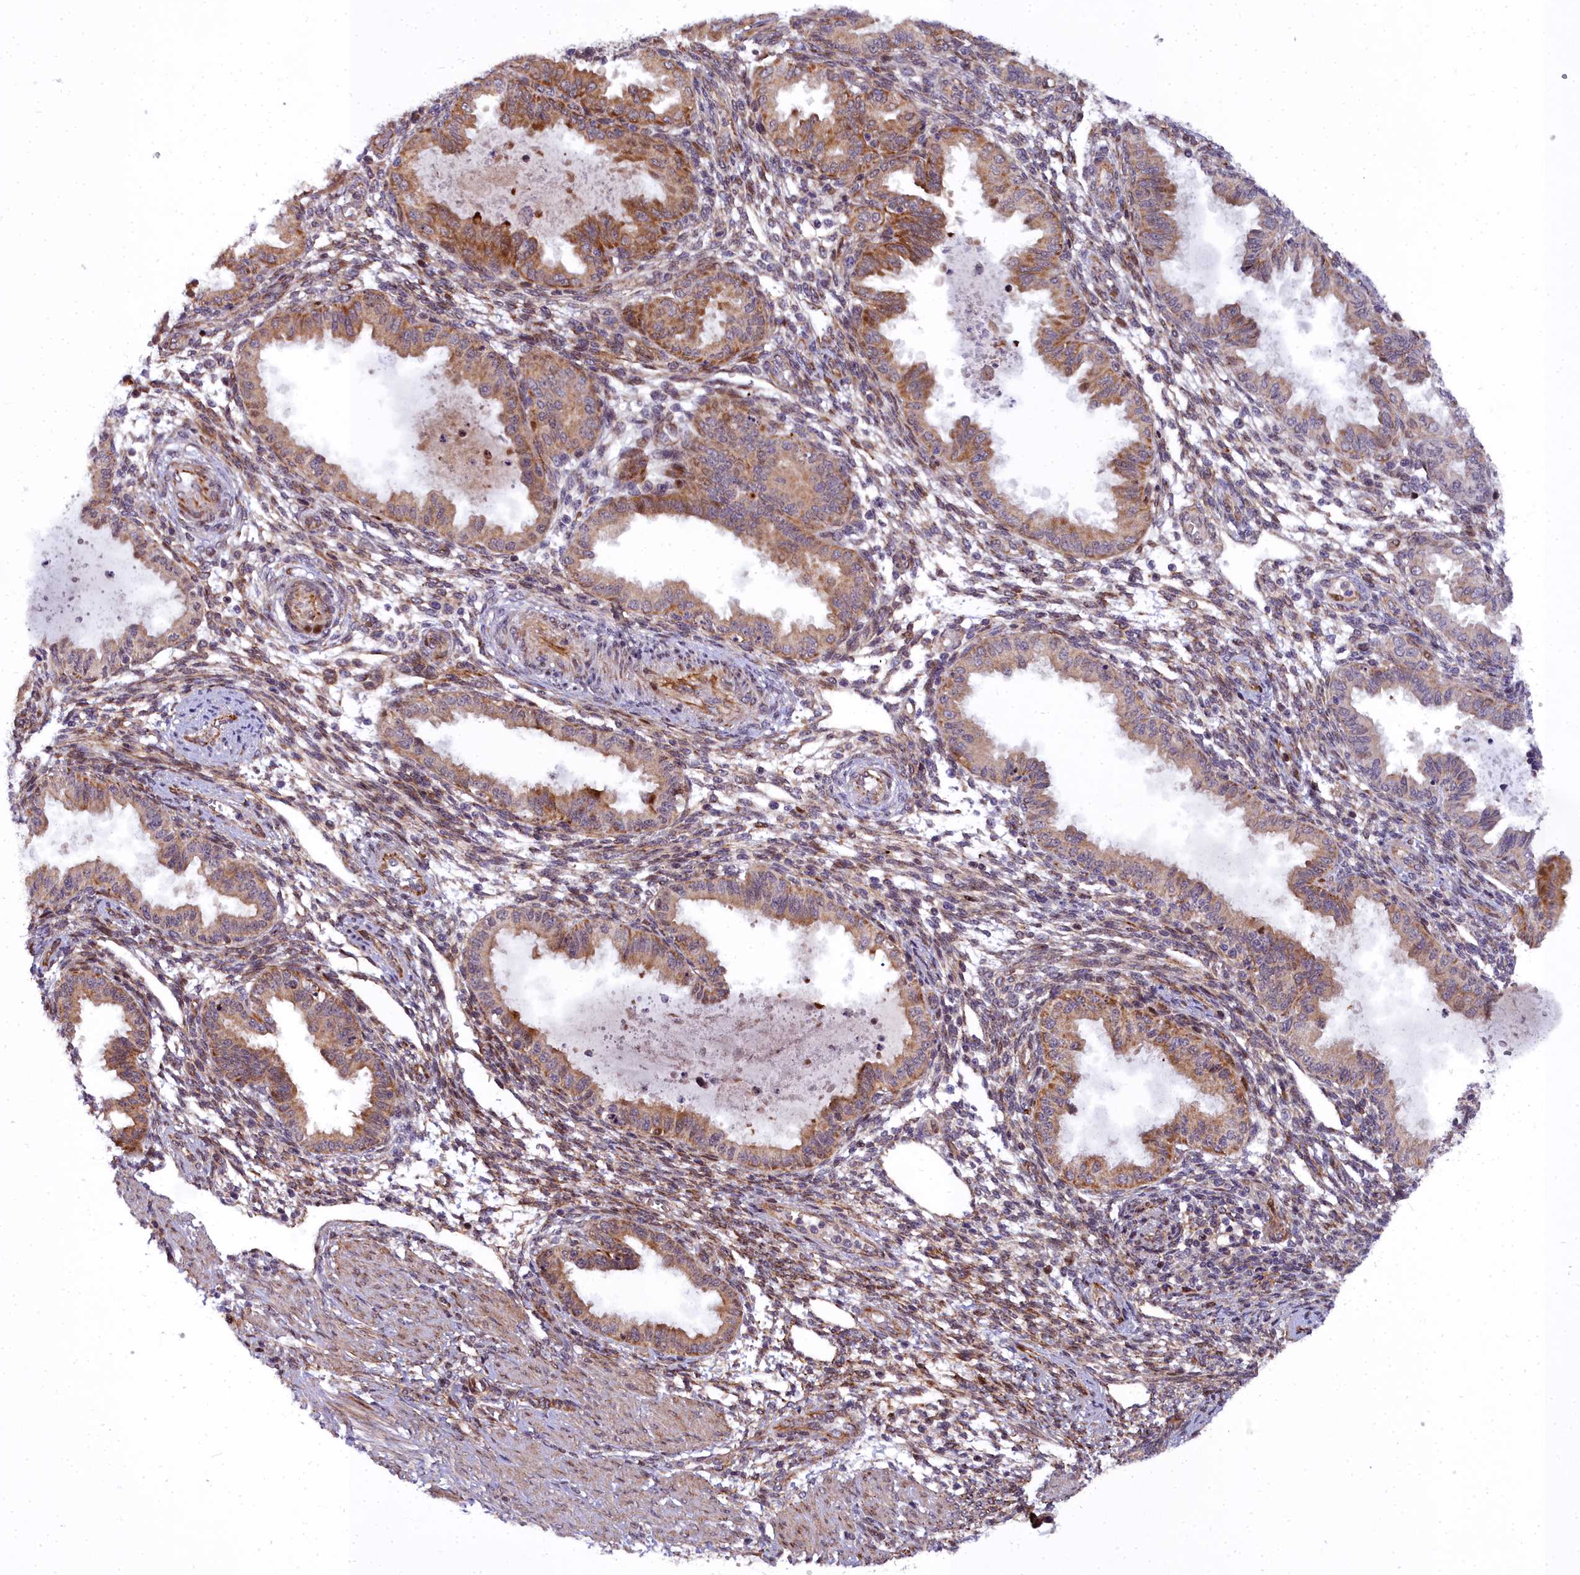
{"staining": {"intensity": "moderate", "quantity": "25%-75%", "location": "cytoplasmic/membranous"}, "tissue": "endometrium", "cell_type": "Cells in endometrial stroma", "image_type": "normal", "snomed": [{"axis": "morphology", "description": "Normal tissue, NOS"}, {"axis": "topography", "description": "Endometrium"}], "caption": "A micrograph showing moderate cytoplasmic/membranous positivity in about 25%-75% of cells in endometrial stroma in benign endometrium, as visualized by brown immunohistochemical staining.", "gene": "MRPS11", "patient": {"sex": "female", "age": 33}}